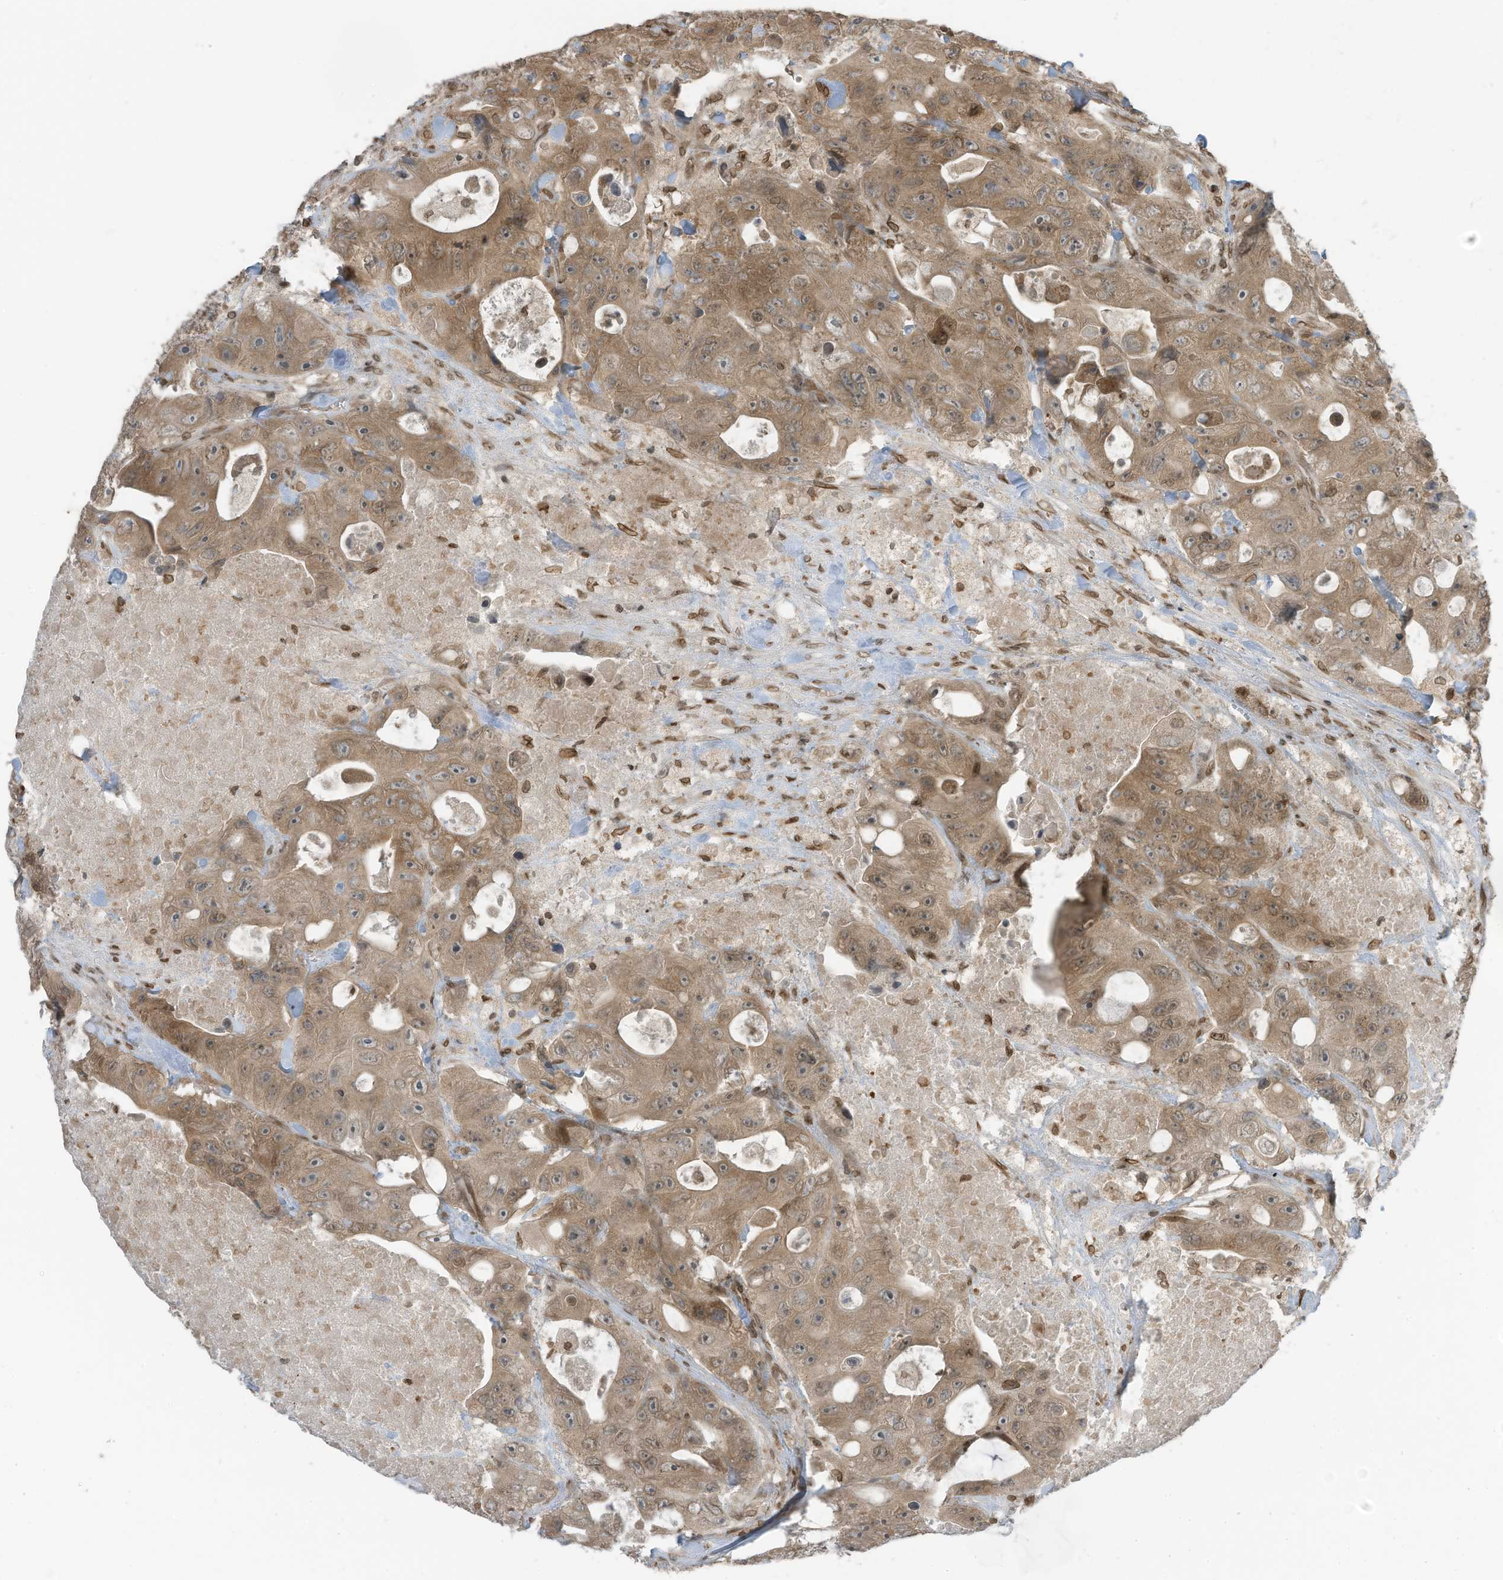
{"staining": {"intensity": "weak", "quantity": ">75%", "location": "cytoplasmic/membranous"}, "tissue": "colorectal cancer", "cell_type": "Tumor cells", "image_type": "cancer", "snomed": [{"axis": "morphology", "description": "Adenocarcinoma, NOS"}, {"axis": "topography", "description": "Colon"}], "caption": "Weak cytoplasmic/membranous protein positivity is seen in approximately >75% of tumor cells in colorectal cancer.", "gene": "RABL3", "patient": {"sex": "female", "age": 46}}